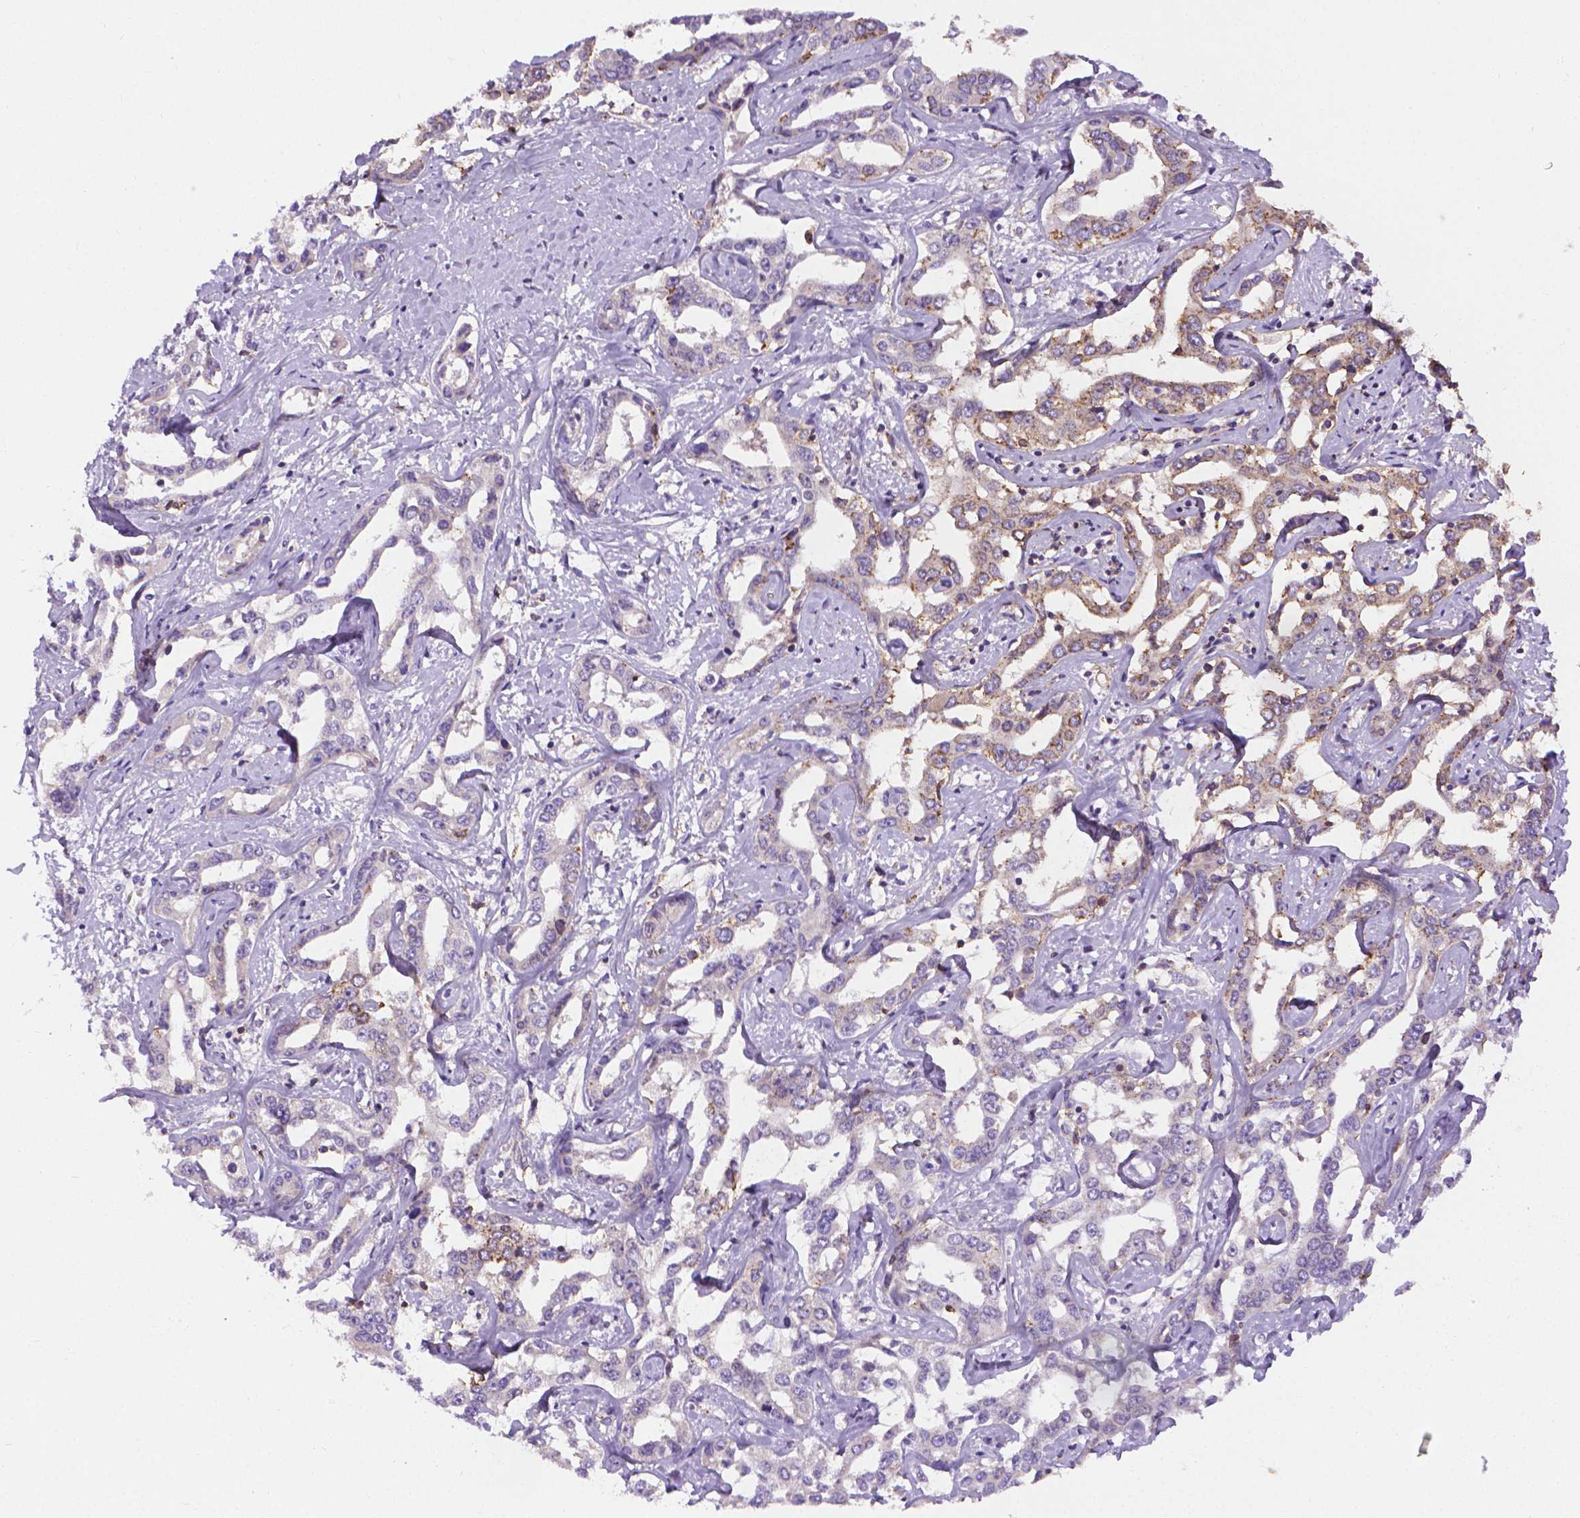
{"staining": {"intensity": "weak", "quantity": "<25%", "location": "cytoplasmic/membranous"}, "tissue": "liver cancer", "cell_type": "Tumor cells", "image_type": "cancer", "snomed": [{"axis": "morphology", "description": "Cholangiocarcinoma"}, {"axis": "topography", "description": "Liver"}], "caption": "Human liver cancer (cholangiocarcinoma) stained for a protein using immunohistochemistry reveals no staining in tumor cells.", "gene": "SLC51B", "patient": {"sex": "male", "age": 59}}